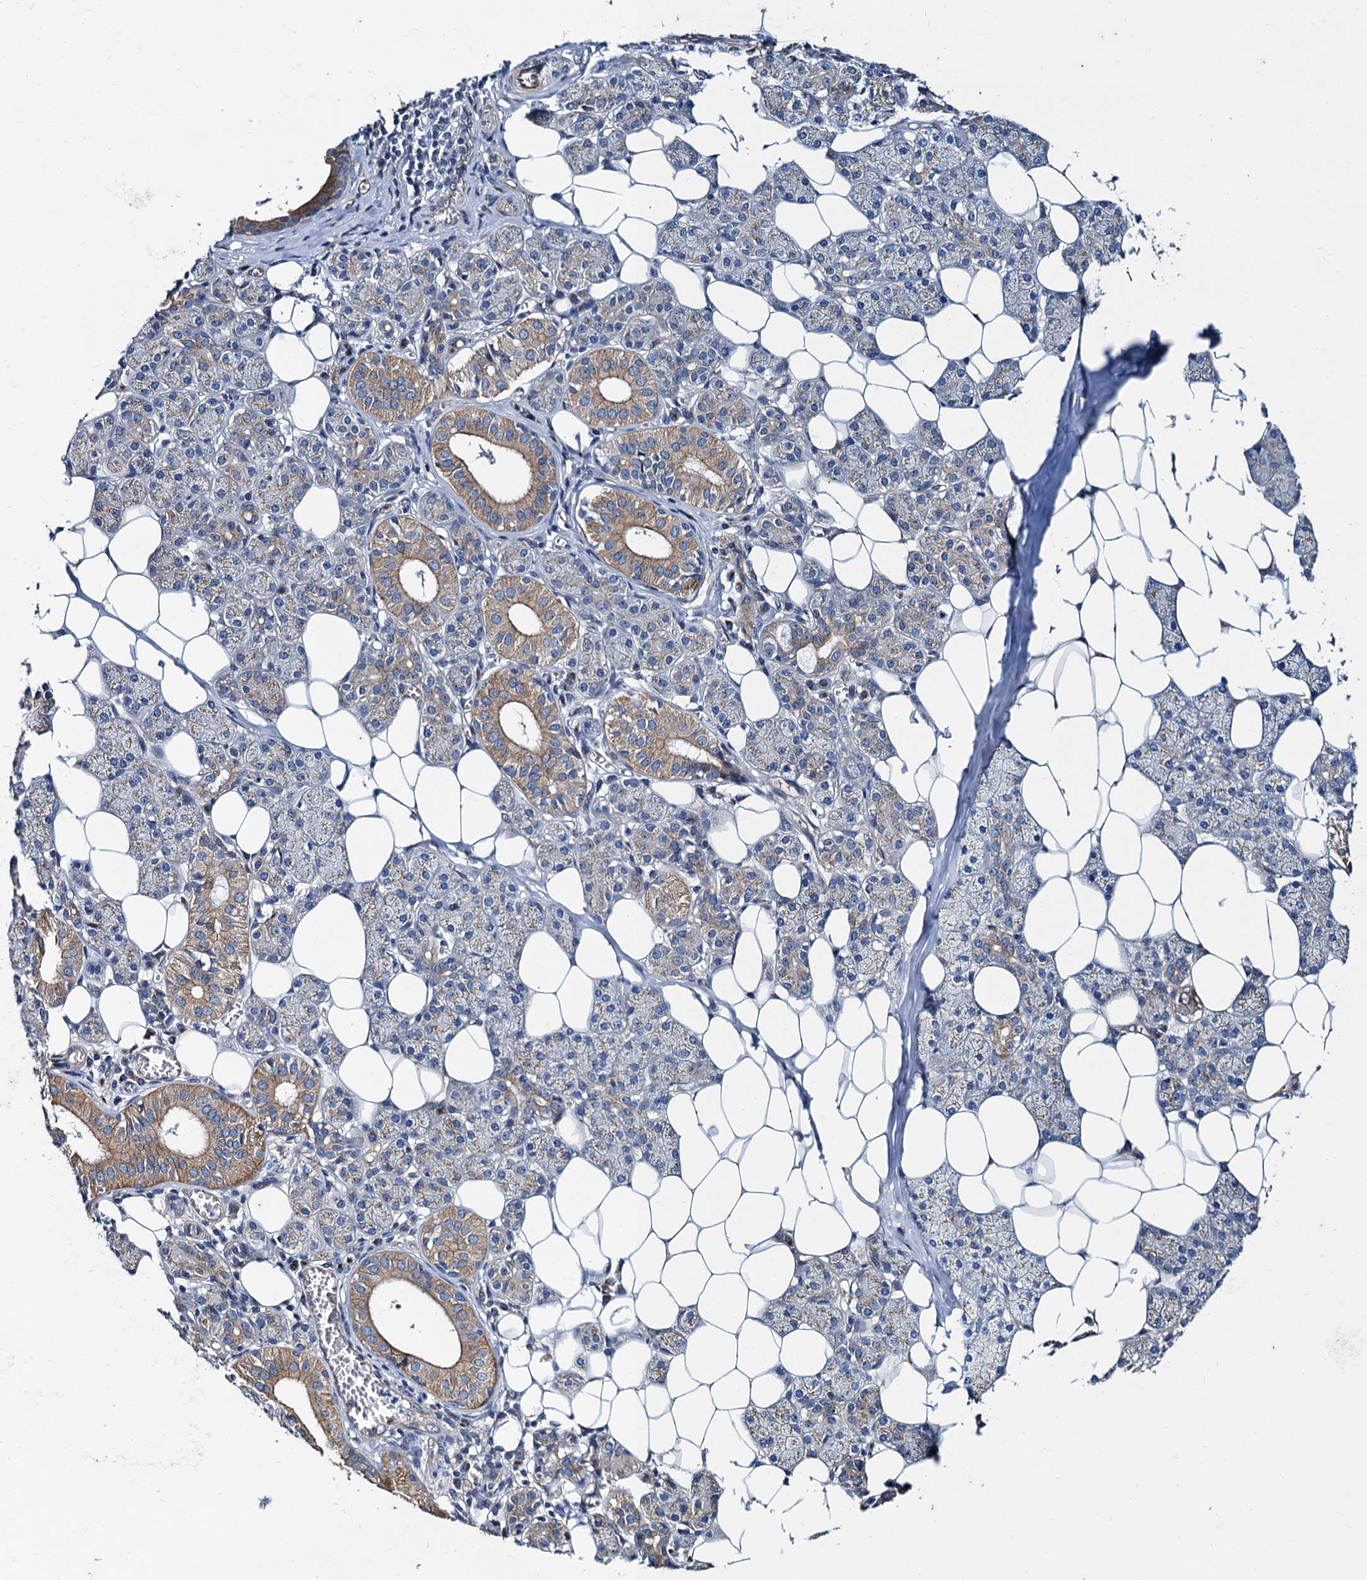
{"staining": {"intensity": "moderate", "quantity": "<25%", "location": "cytoplasmic/membranous"}, "tissue": "salivary gland", "cell_type": "Glandular cells", "image_type": "normal", "snomed": [{"axis": "morphology", "description": "Normal tissue, NOS"}, {"axis": "topography", "description": "Salivary gland"}], "caption": "Human salivary gland stained for a protein (brown) shows moderate cytoplasmic/membranous positive expression in approximately <25% of glandular cells.", "gene": "NGRN", "patient": {"sex": "female", "age": 33}}